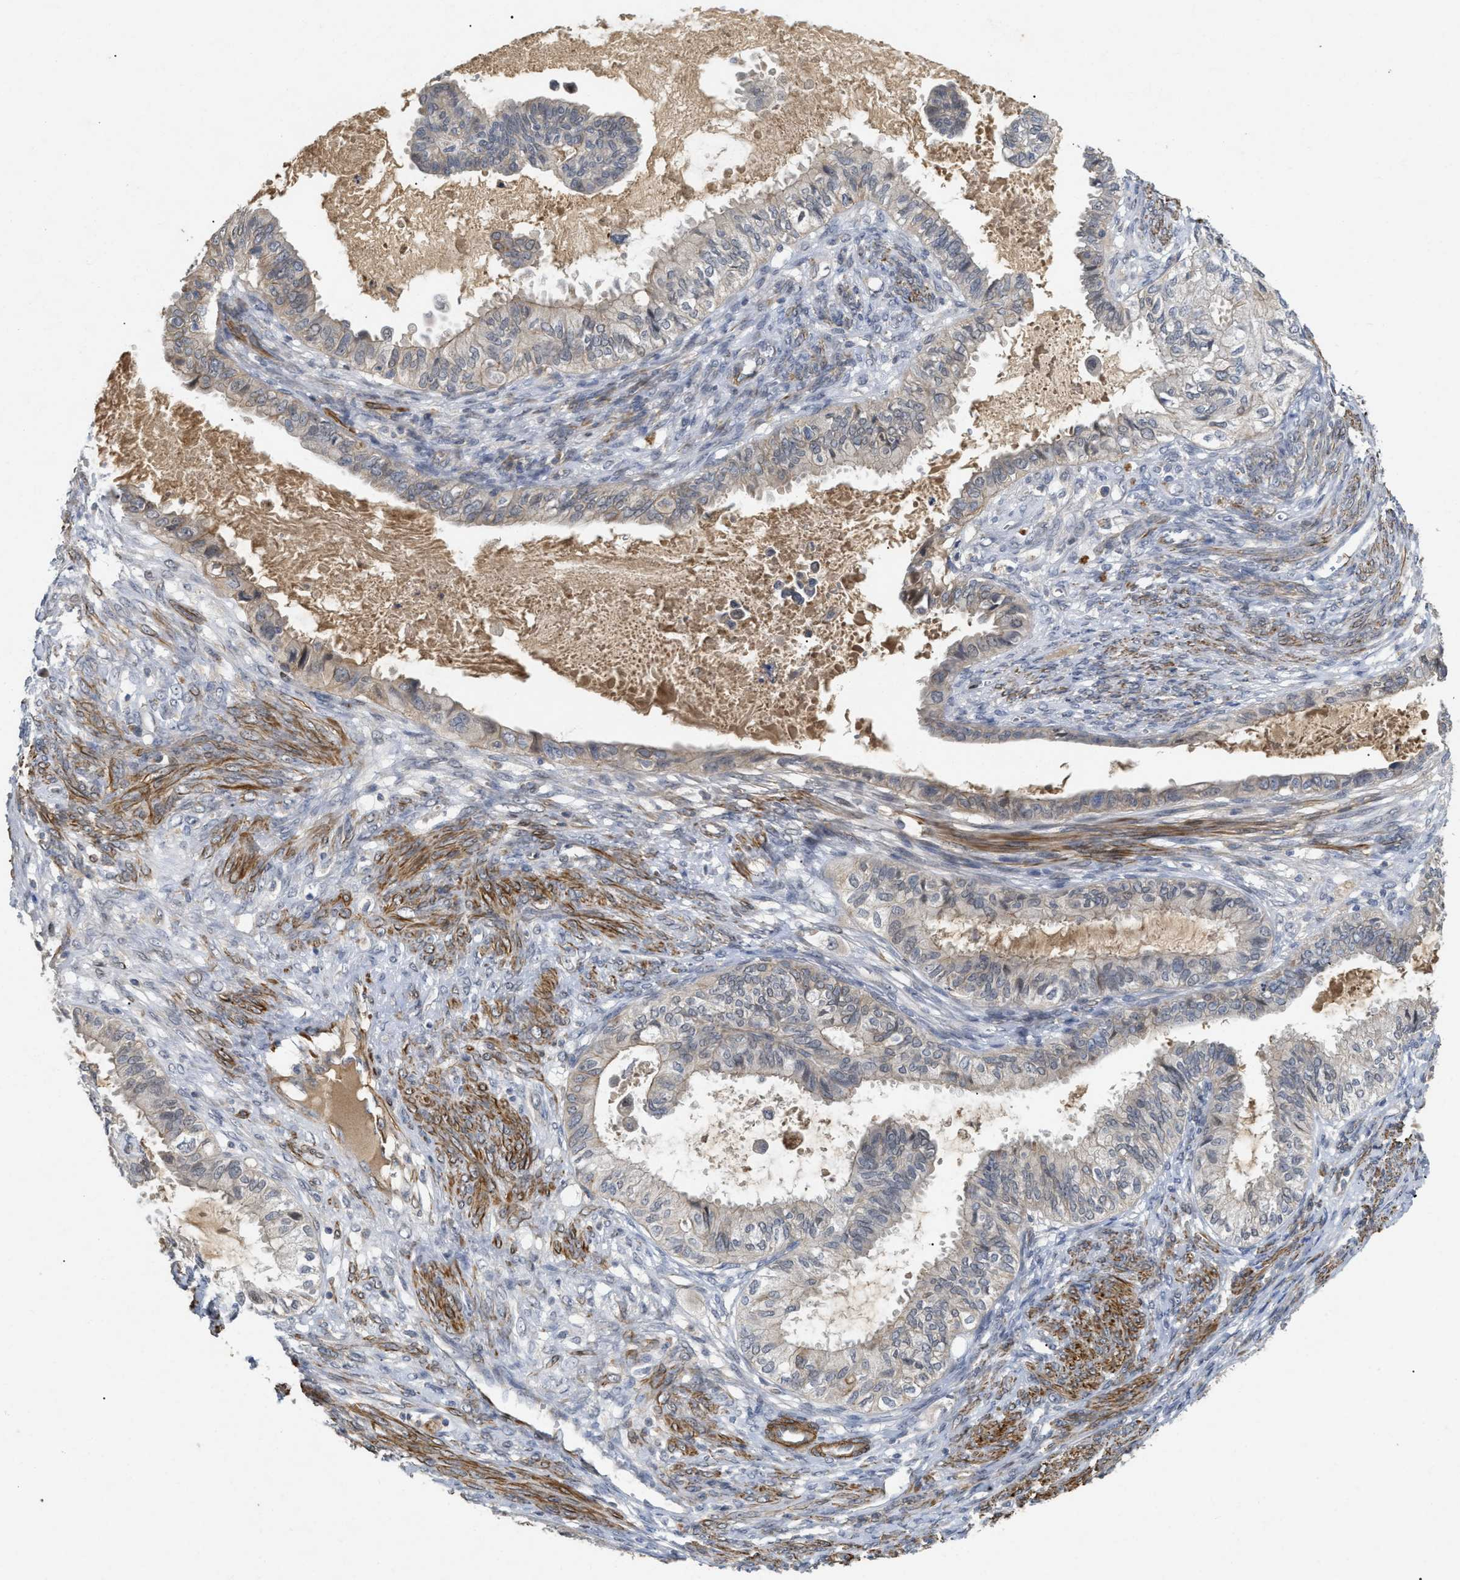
{"staining": {"intensity": "weak", "quantity": "<25%", "location": "cytoplasmic/membranous"}, "tissue": "cervical cancer", "cell_type": "Tumor cells", "image_type": "cancer", "snomed": [{"axis": "morphology", "description": "Normal tissue, NOS"}, {"axis": "morphology", "description": "Adenocarcinoma, NOS"}, {"axis": "topography", "description": "Cervix"}, {"axis": "topography", "description": "Endometrium"}], "caption": "Tumor cells show no significant protein expression in adenocarcinoma (cervical). Nuclei are stained in blue.", "gene": "ST6GALNAC6", "patient": {"sex": "female", "age": 86}}